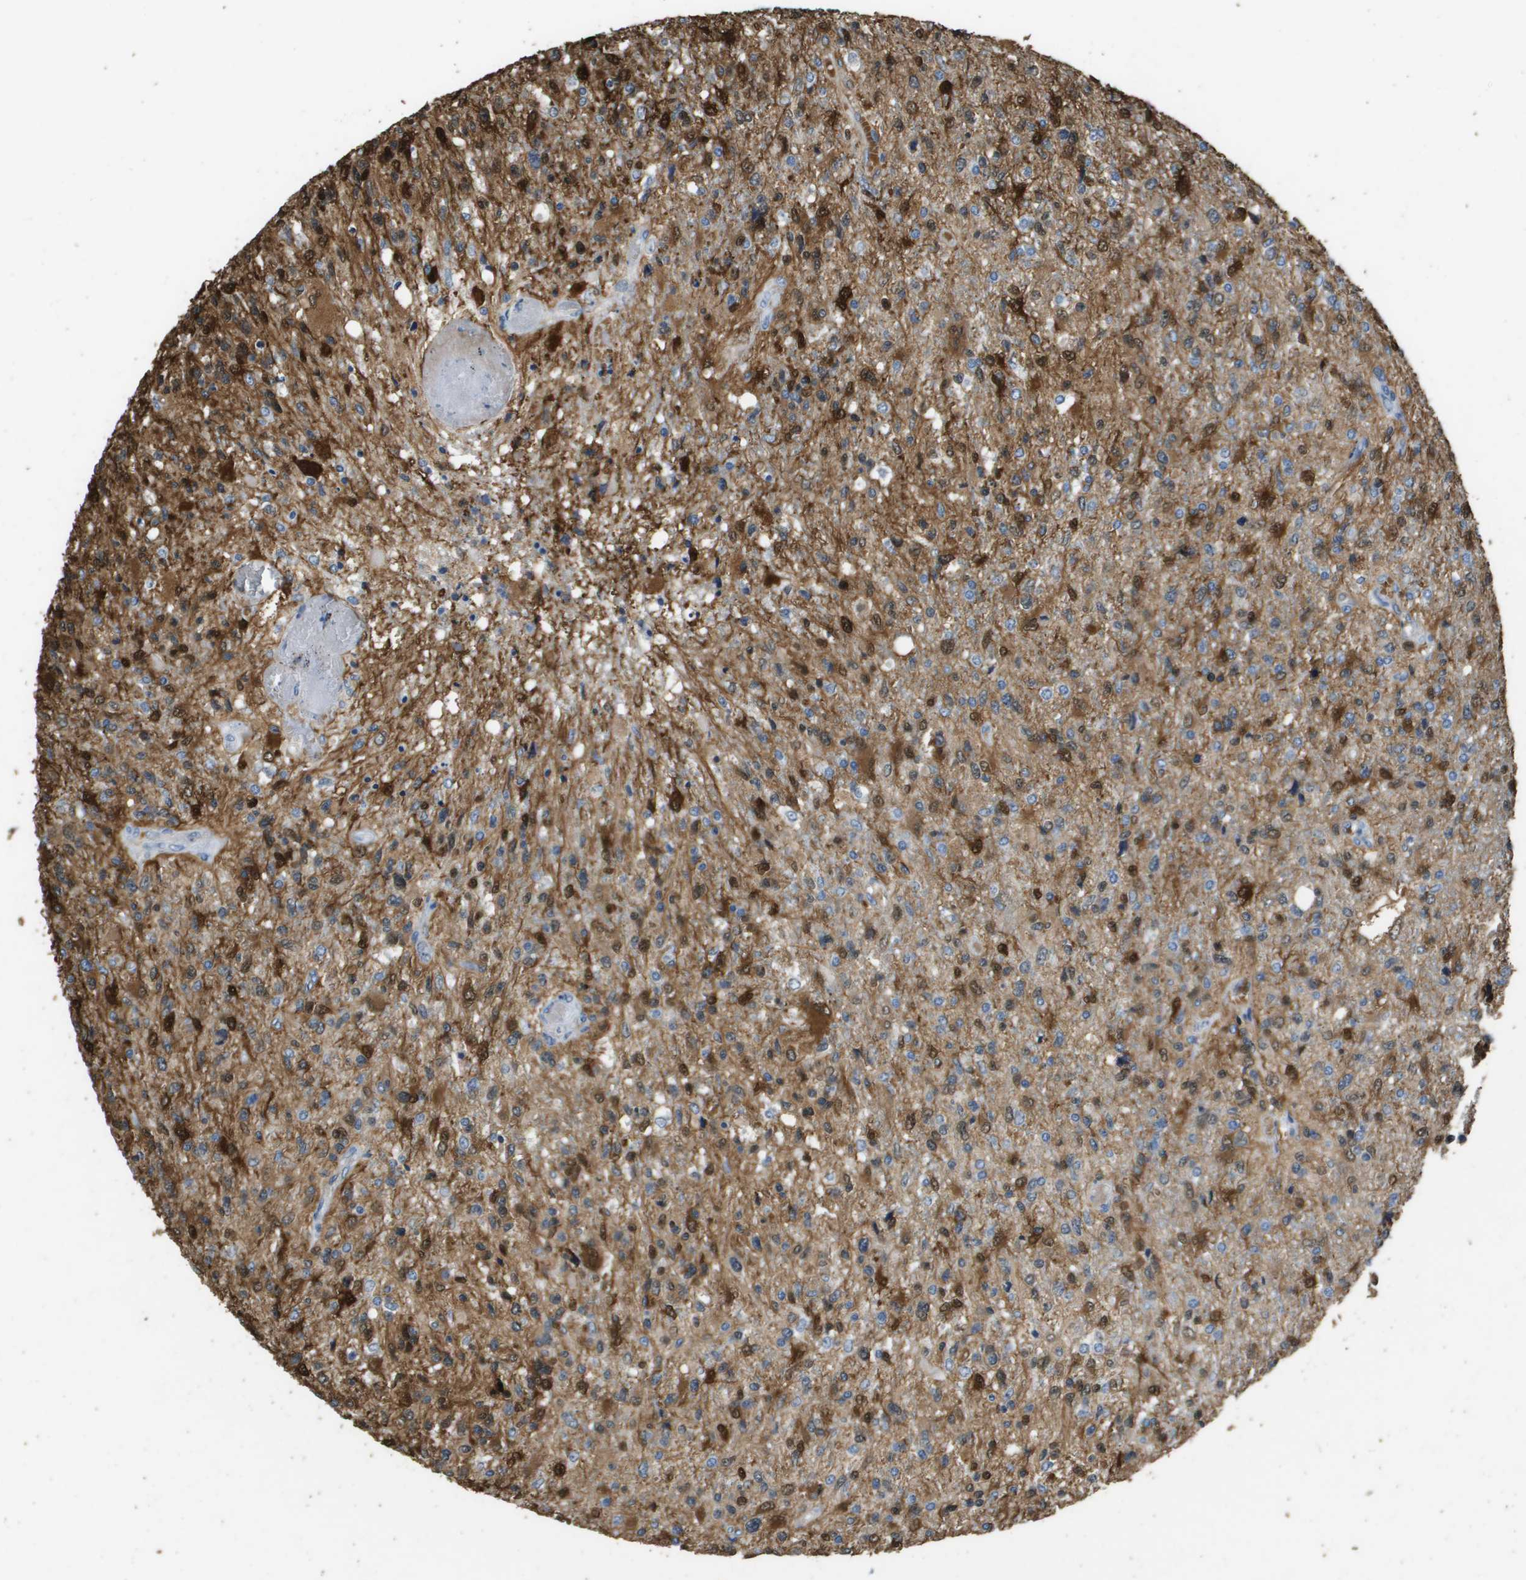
{"staining": {"intensity": "strong", "quantity": "25%-75%", "location": "cytoplasmic/membranous,nuclear"}, "tissue": "glioma", "cell_type": "Tumor cells", "image_type": "cancer", "snomed": [{"axis": "morphology", "description": "Glioma, malignant, High grade"}, {"axis": "topography", "description": "Cerebral cortex"}], "caption": "DAB (3,3'-diaminobenzidine) immunohistochemical staining of human glioma reveals strong cytoplasmic/membranous and nuclear protein positivity in about 25%-75% of tumor cells. The staining is performed using DAB (3,3'-diaminobenzidine) brown chromogen to label protein expression. The nuclei are counter-stained blue using hematoxylin.", "gene": "MT3", "patient": {"sex": "male", "age": 76}}